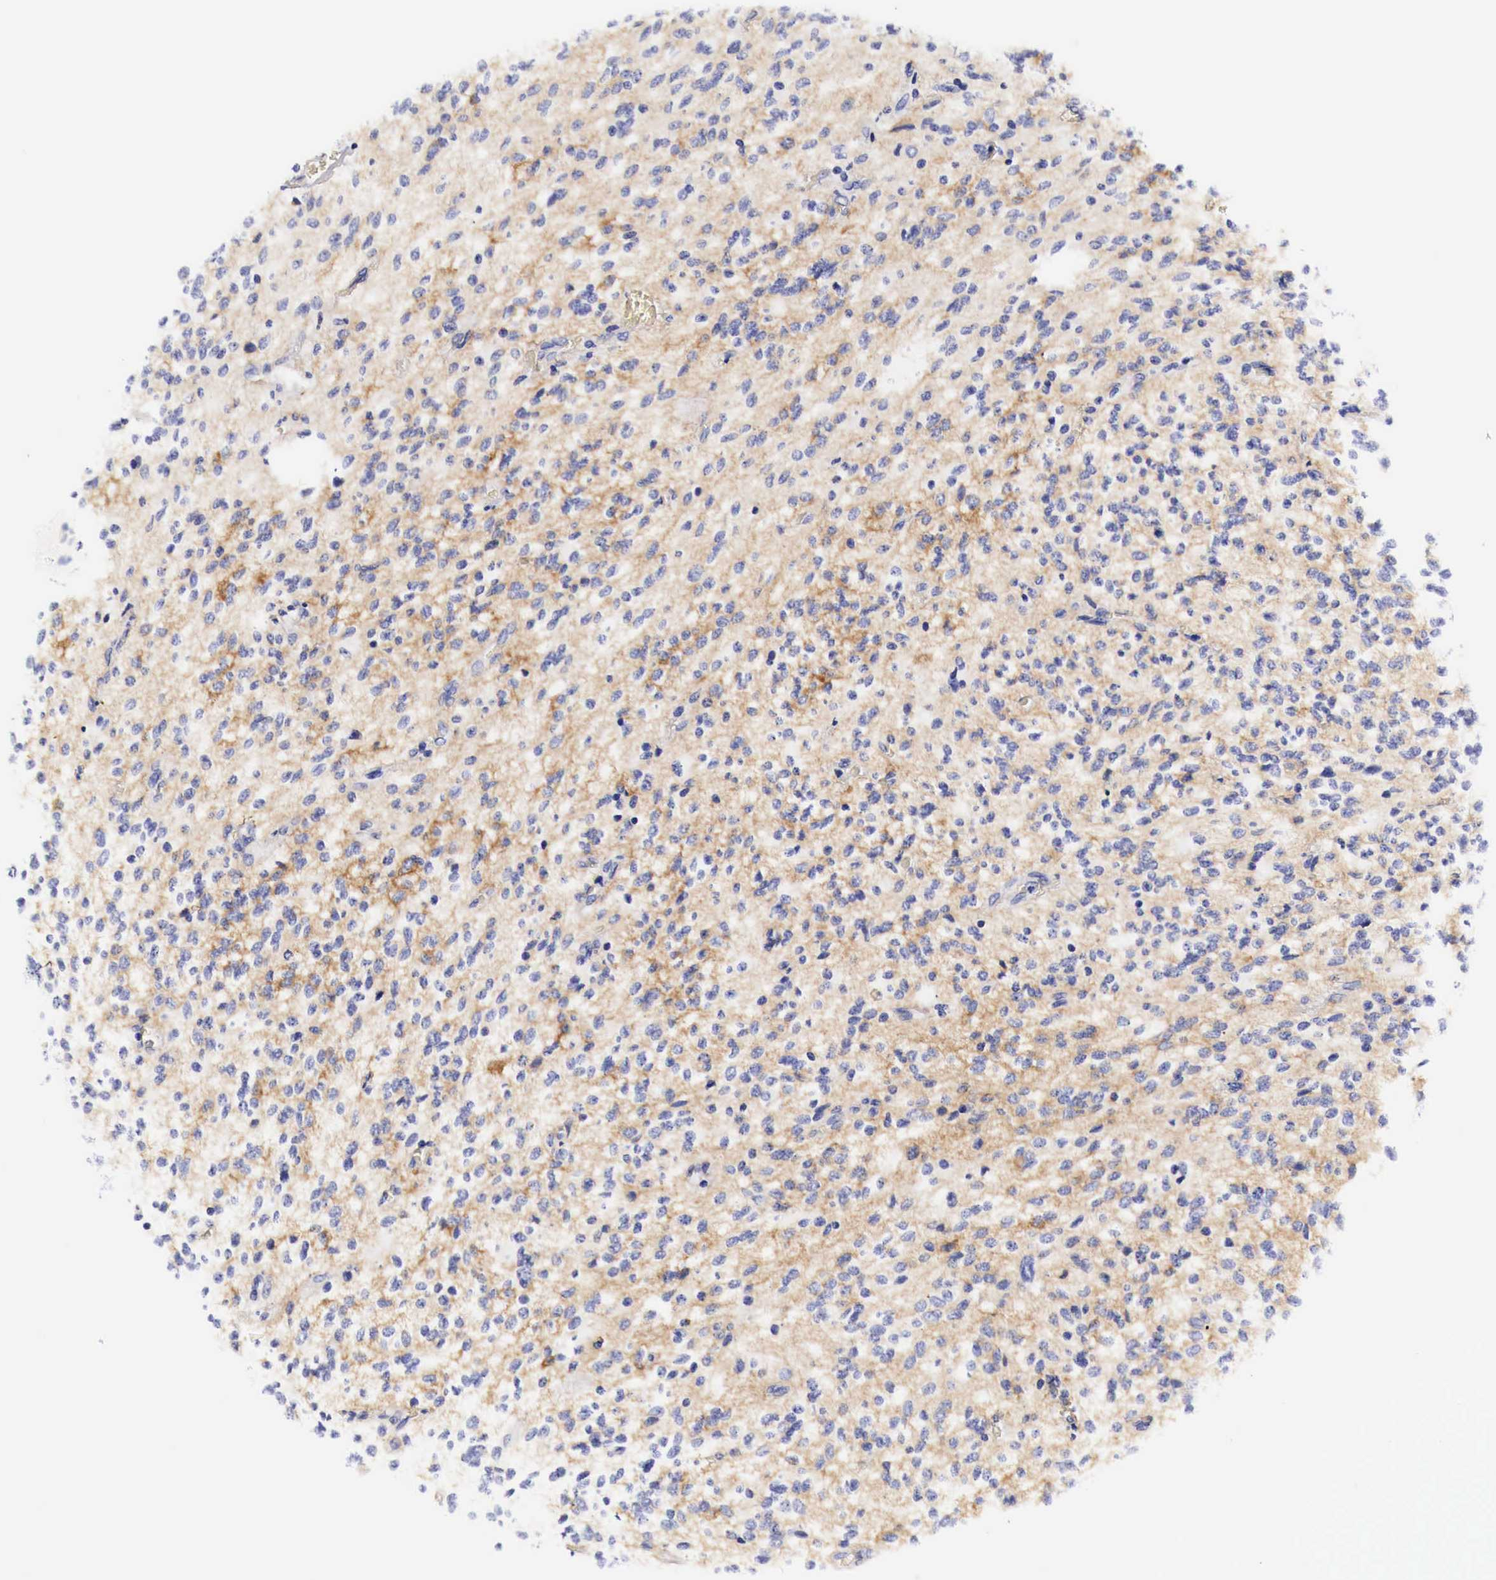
{"staining": {"intensity": "weak", "quantity": "25%-75%", "location": "cytoplasmic/membranous"}, "tissue": "glioma", "cell_type": "Tumor cells", "image_type": "cancer", "snomed": [{"axis": "morphology", "description": "Glioma, malignant, Low grade"}, {"axis": "topography", "description": "Brain"}], "caption": "Approximately 25%-75% of tumor cells in malignant low-grade glioma show weak cytoplasmic/membranous protein expression as visualized by brown immunohistochemical staining.", "gene": "EGFR", "patient": {"sex": "female", "age": 15}}